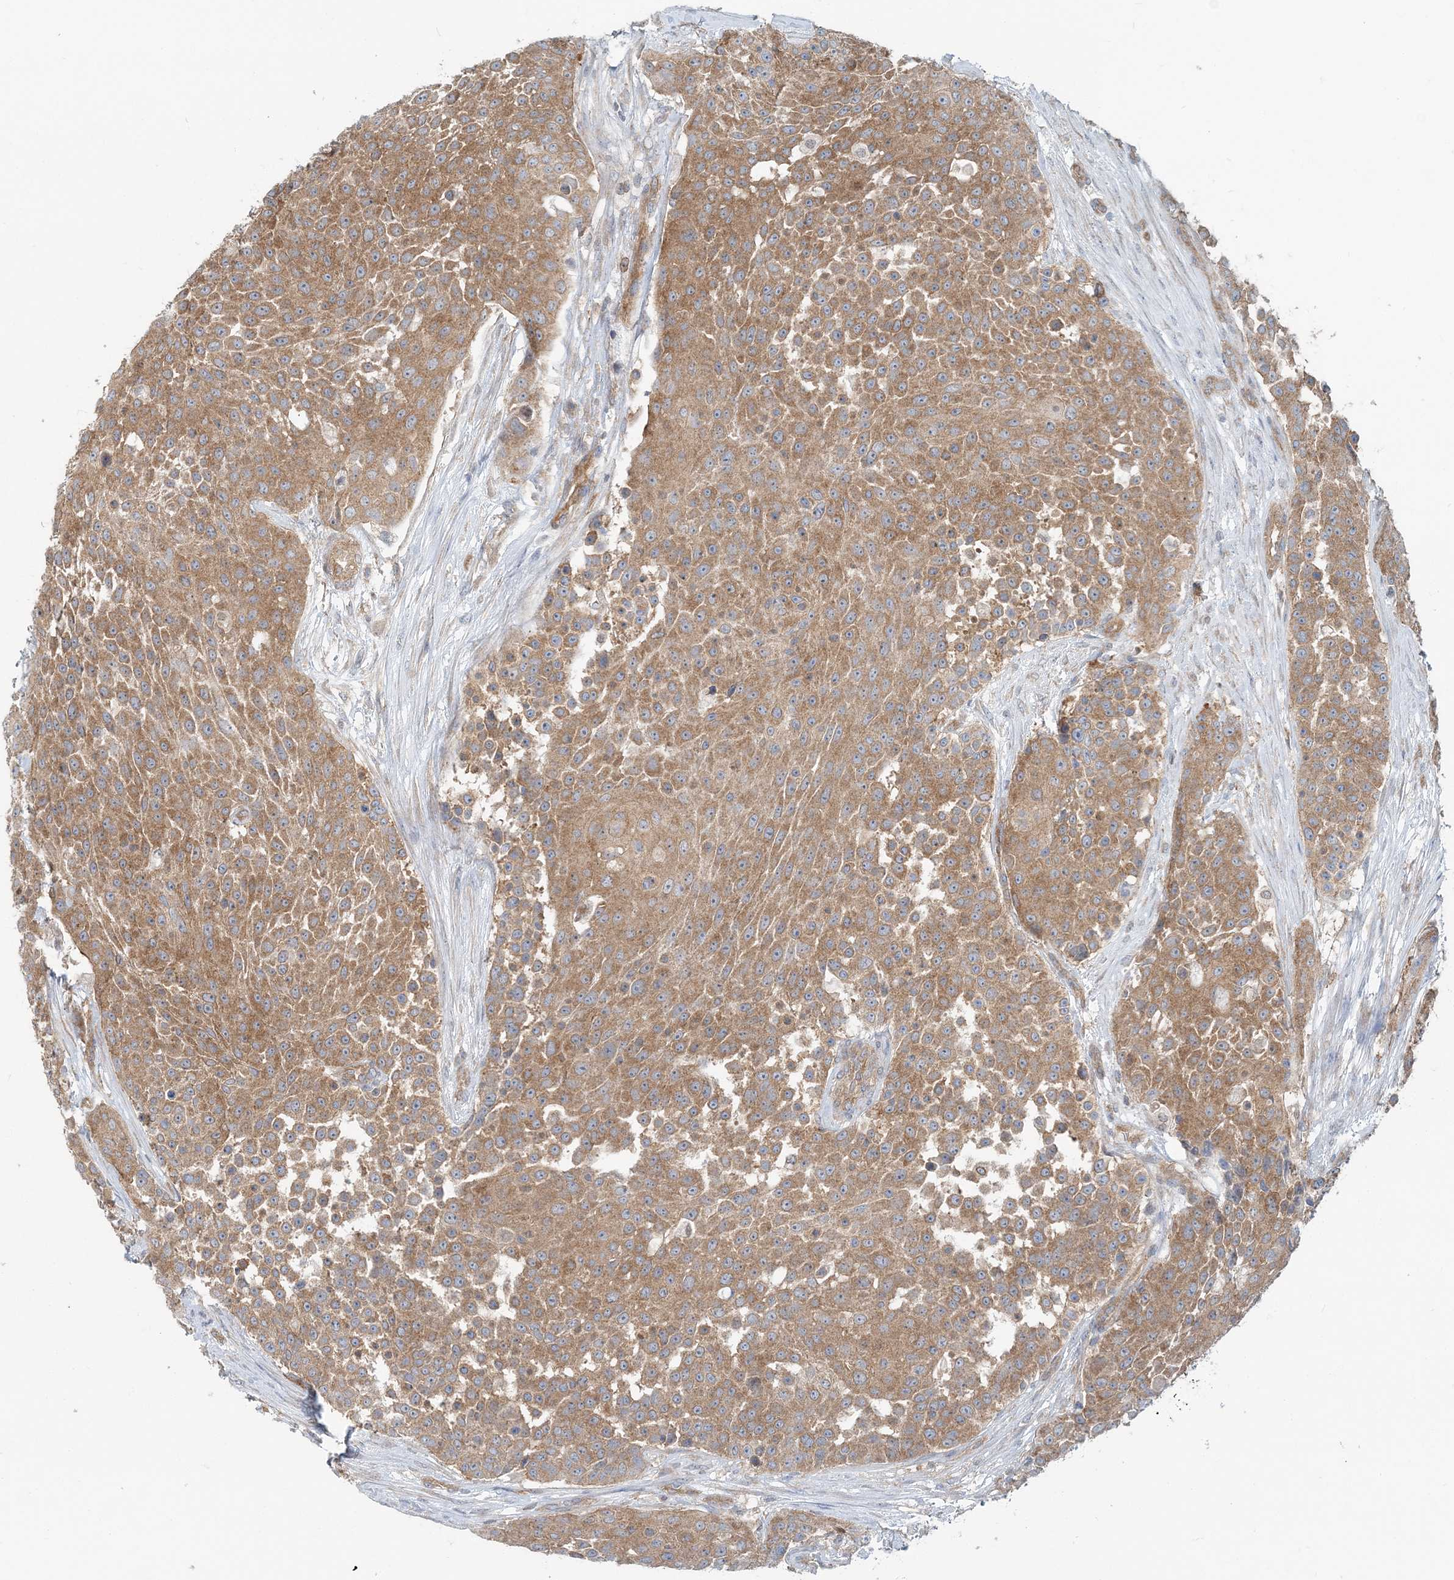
{"staining": {"intensity": "moderate", "quantity": ">75%", "location": "cytoplasmic/membranous"}, "tissue": "urothelial cancer", "cell_type": "Tumor cells", "image_type": "cancer", "snomed": [{"axis": "morphology", "description": "Urothelial carcinoma, High grade"}, {"axis": "topography", "description": "Urinary bladder"}], "caption": "Immunohistochemical staining of urothelial cancer shows medium levels of moderate cytoplasmic/membranous expression in approximately >75% of tumor cells. The staining was performed using DAB, with brown indicating positive protein expression. Nuclei are stained blue with hematoxylin.", "gene": "MOB4", "patient": {"sex": "female", "age": 63}}